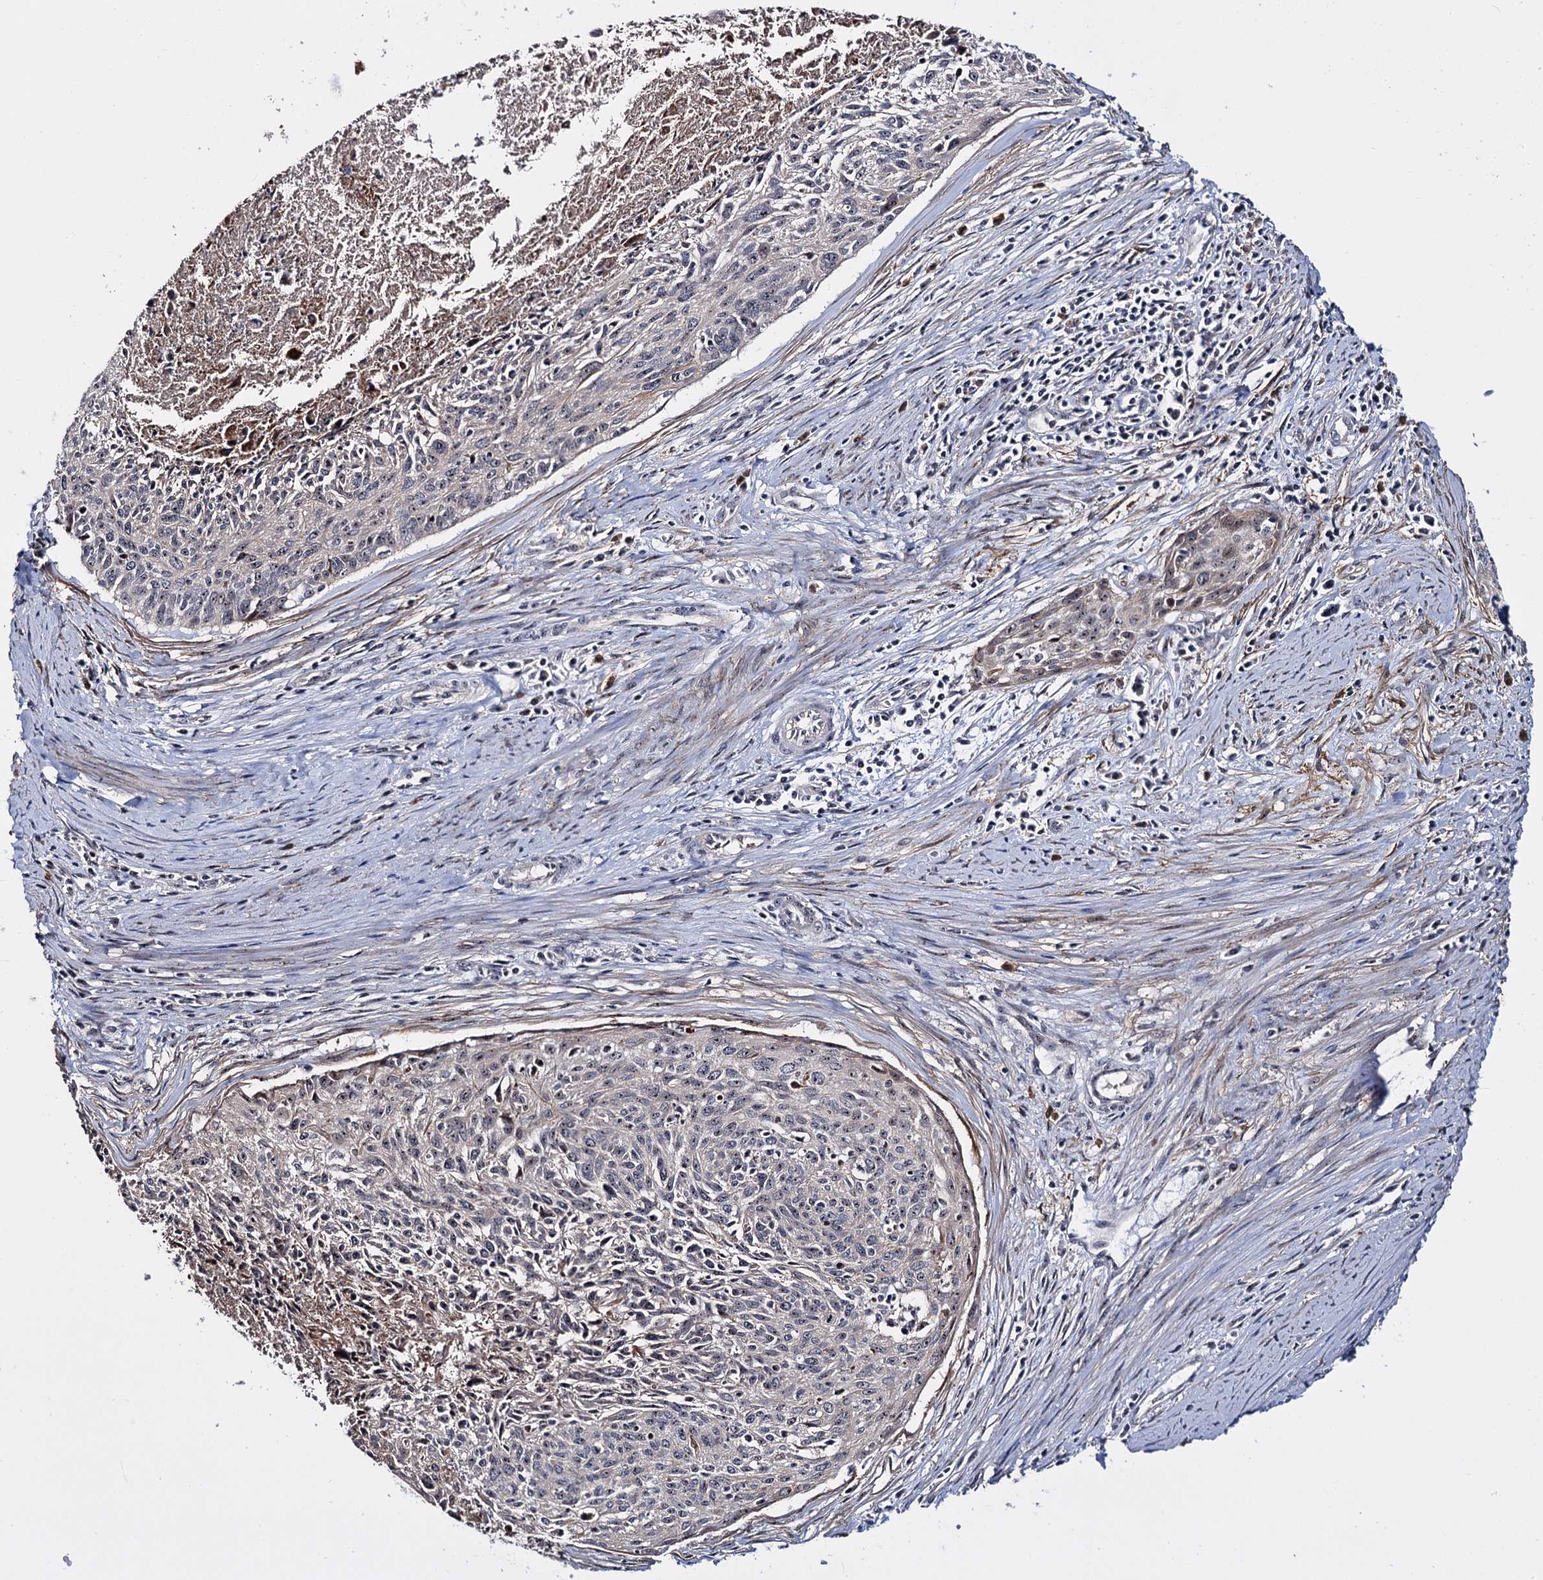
{"staining": {"intensity": "weak", "quantity": "<25%", "location": "nuclear"}, "tissue": "cervical cancer", "cell_type": "Tumor cells", "image_type": "cancer", "snomed": [{"axis": "morphology", "description": "Squamous cell carcinoma, NOS"}, {"axis": "topography", "description": "Cervix"}], "caption": "This micrograph is of squamous cell carcinoma (cervical) stained with immunohistochemistry (IHC) to label a protein in brown with the nuclei are counter-stained blue. There is no positivity in tumor cells. The staining is performed using DAB (3,3'-diaminobenzidine) brown chromogen with nuclei counter-stained in using hematoxylin.", "gene": "SUPT20H", "patient": {"sex": "female", "age": 55}}